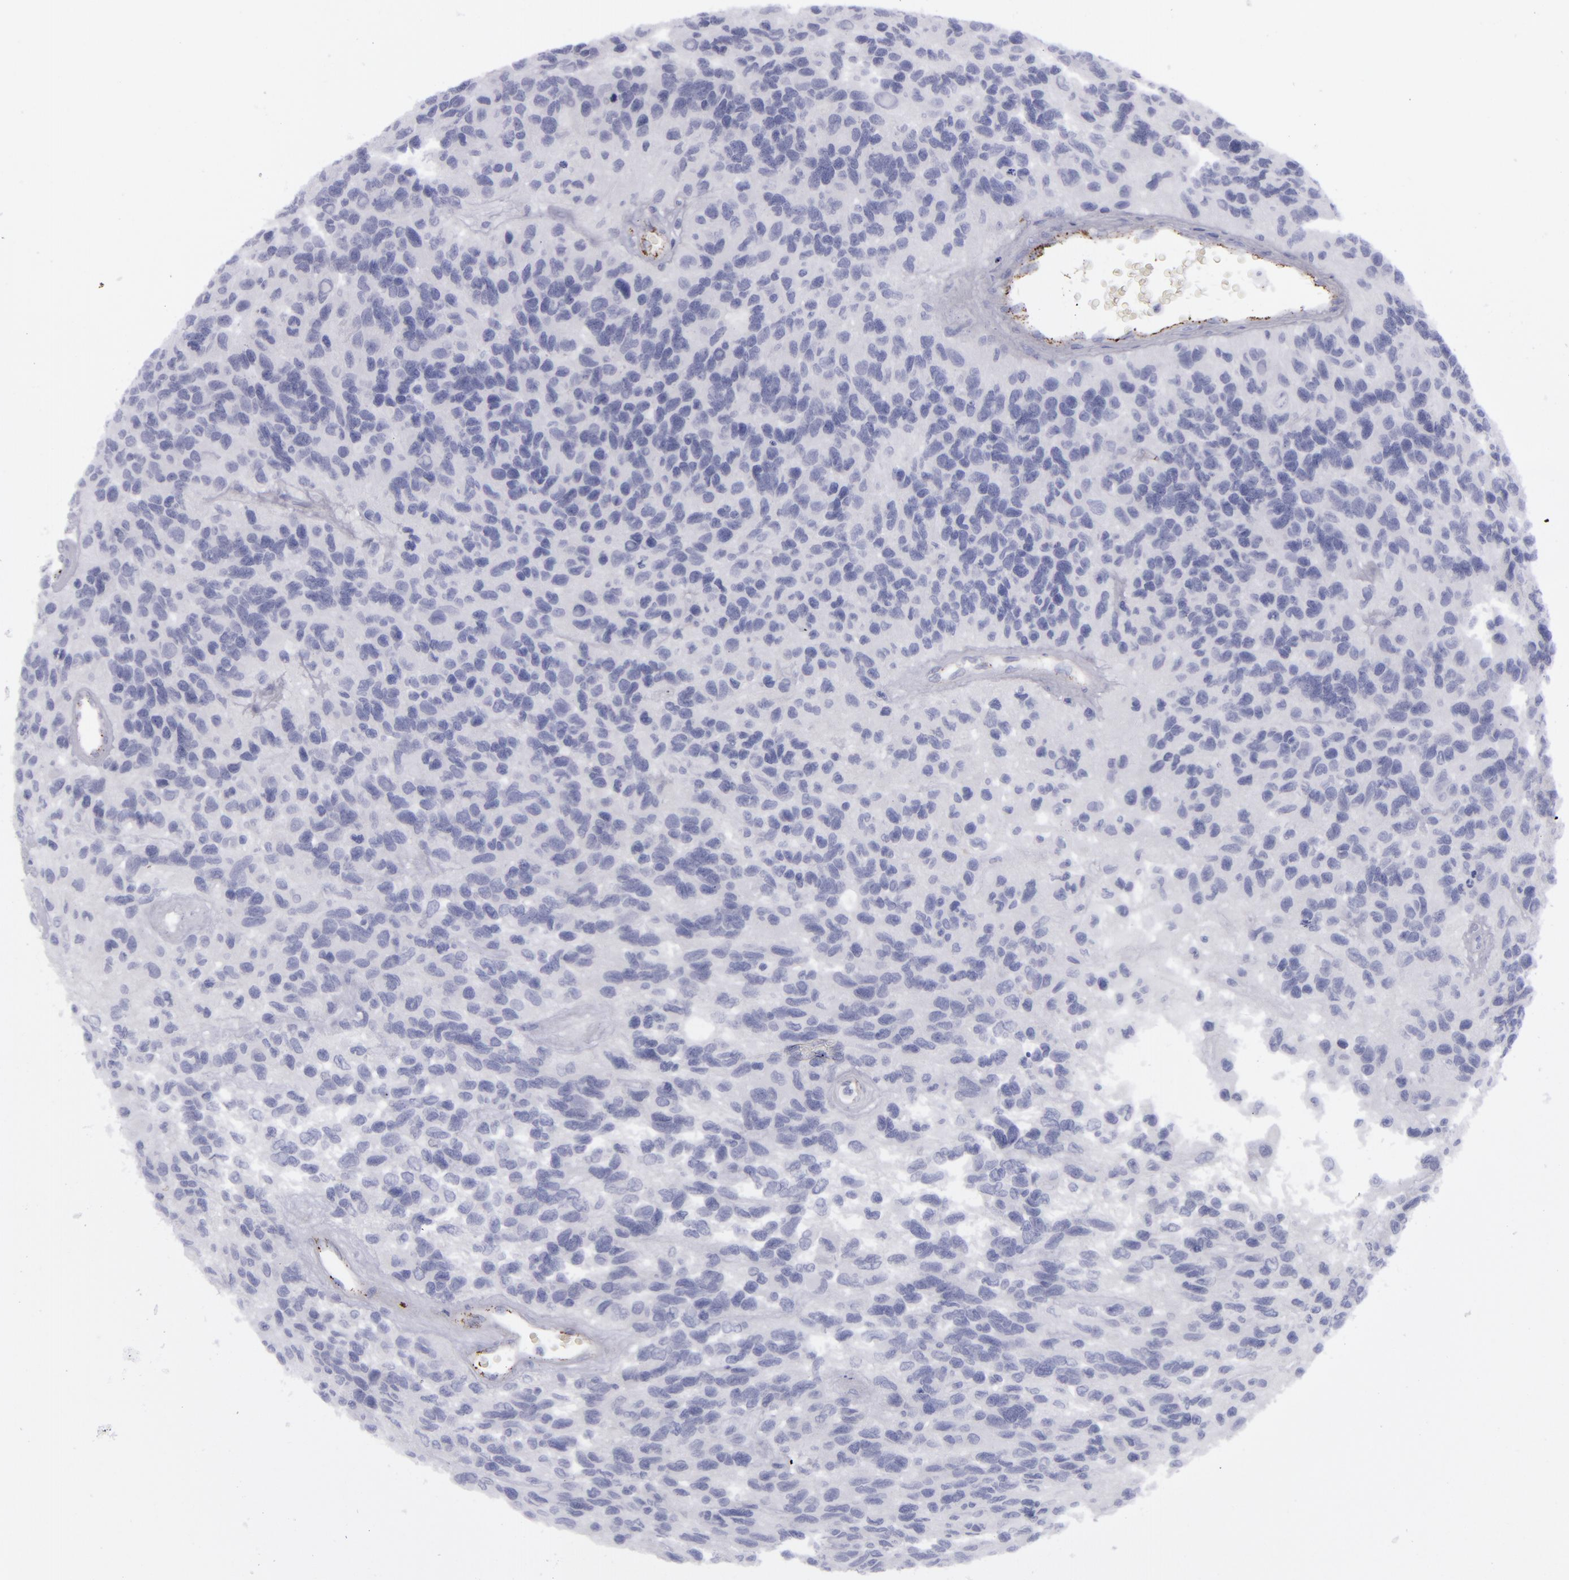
{"staining": {"intensity": "negative", "quantity": "none", "location": "none"}, "tissue": "glioma", "cell_type": "Tumor cells", "image_type": "cancer", "snomed": [{"axis": "morphology", "description": "Glioma, malignant, High grade"}, {"axis": "topography", "description": "Brain"}], "caption": "This is an immunohistochemistry image of human glioma. There is no staining in tumor cells.", "gene": "CD27", "patient": {"sex": "male", "age": 77}}